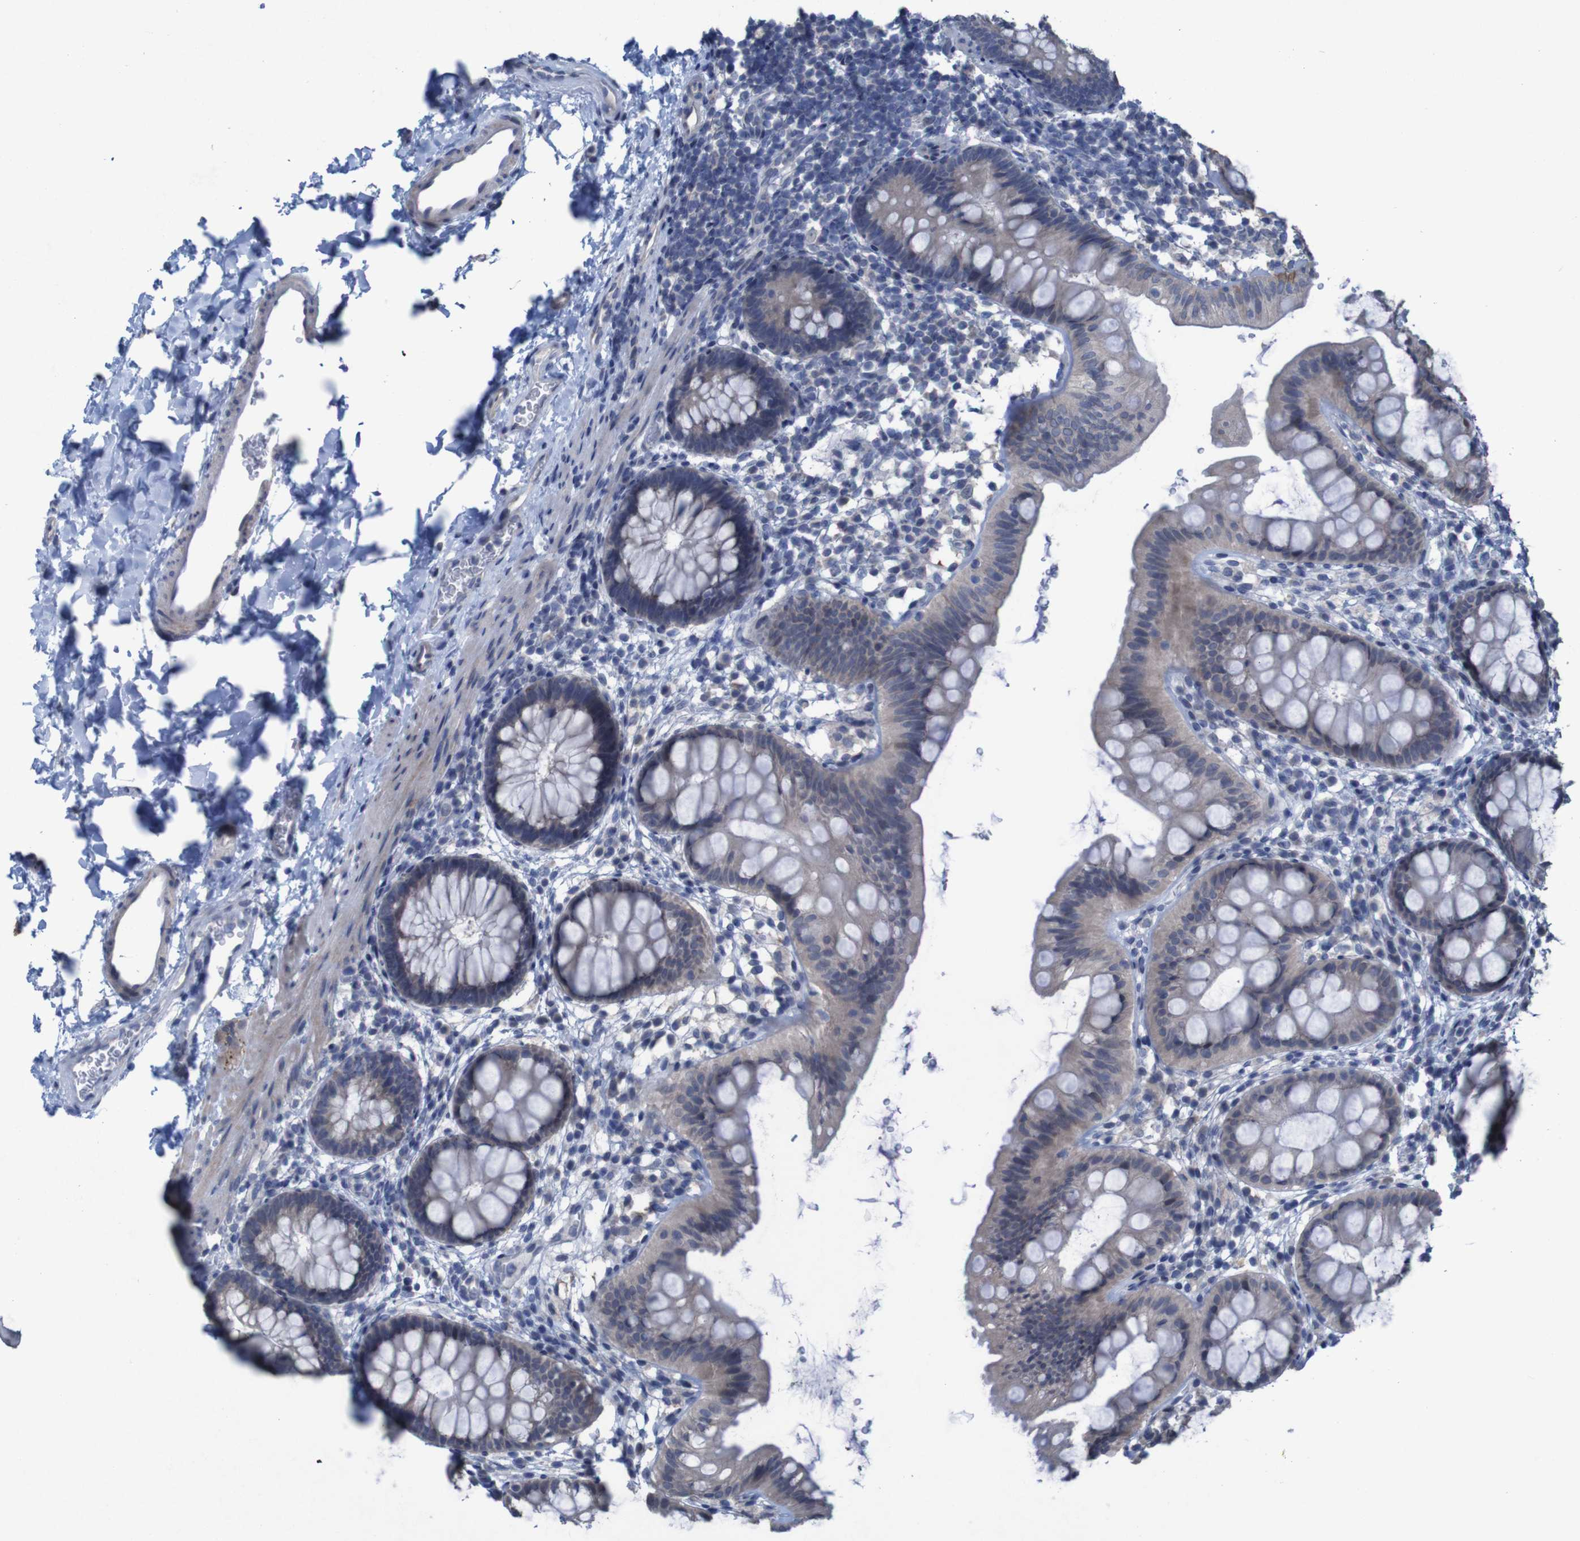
{"staining": {"intensity": "weak", "quantity": "25%-75%", "location": "cytoplasmic/membranous"}, "tissue": "rectum", "cell_type": "Glandular cells", "image_type": "normal", "snomed": [{"axis": "morphology", "description": "Normal tissue, NOS"}, {"axis": "topography", "description": "Rectum"}], "caption": "IHC histopathology image of normal rectum stained for a protein (brown), which reveals low levels of weak cytoplasmic/membranous staining in about 25%-75% of glandular cells.", "gene": "CLDN18", "patient": {"sex": "female", "age": 24}}